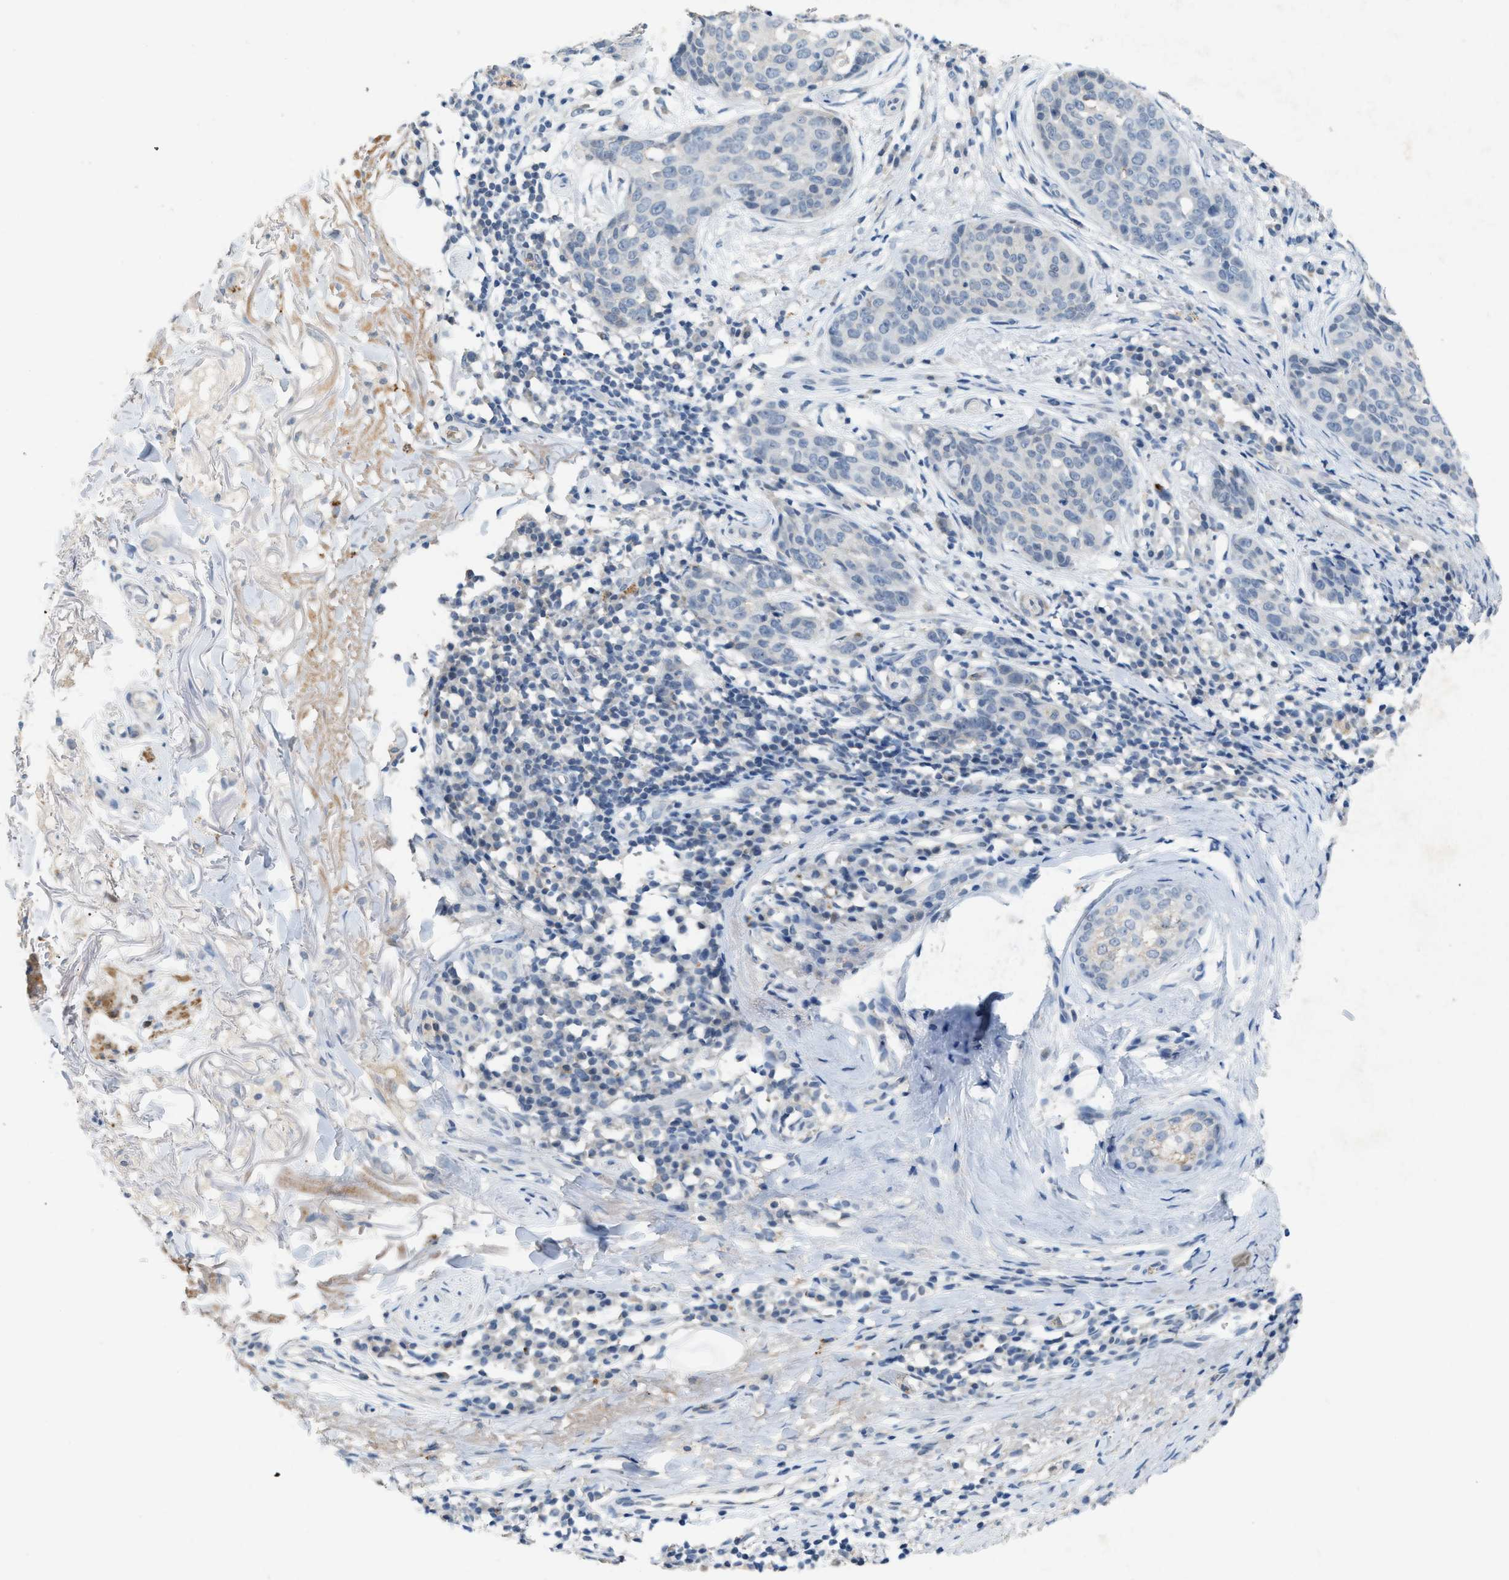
{"staining": {"intensity": "negative", "quantity": "none", "location": "none"}, "tissue": "skin cancer", "cell_type": "Tumor cells", "image_type": "cancer", "snomed": [{"axis": "morphology", "description": "Squamous cell carcinoma in situ, NOS"}, {"axis": "morphology", "description": "Squamous cell carcinoma, NOS"}, {"axis": "topography", "description": "Skin"}], "caption": "This is an IHC image of skin cancer. There is no expression in tumor cells.", "gene": "SLC5A5", "patient": {"sex": "male", "age": 93}}